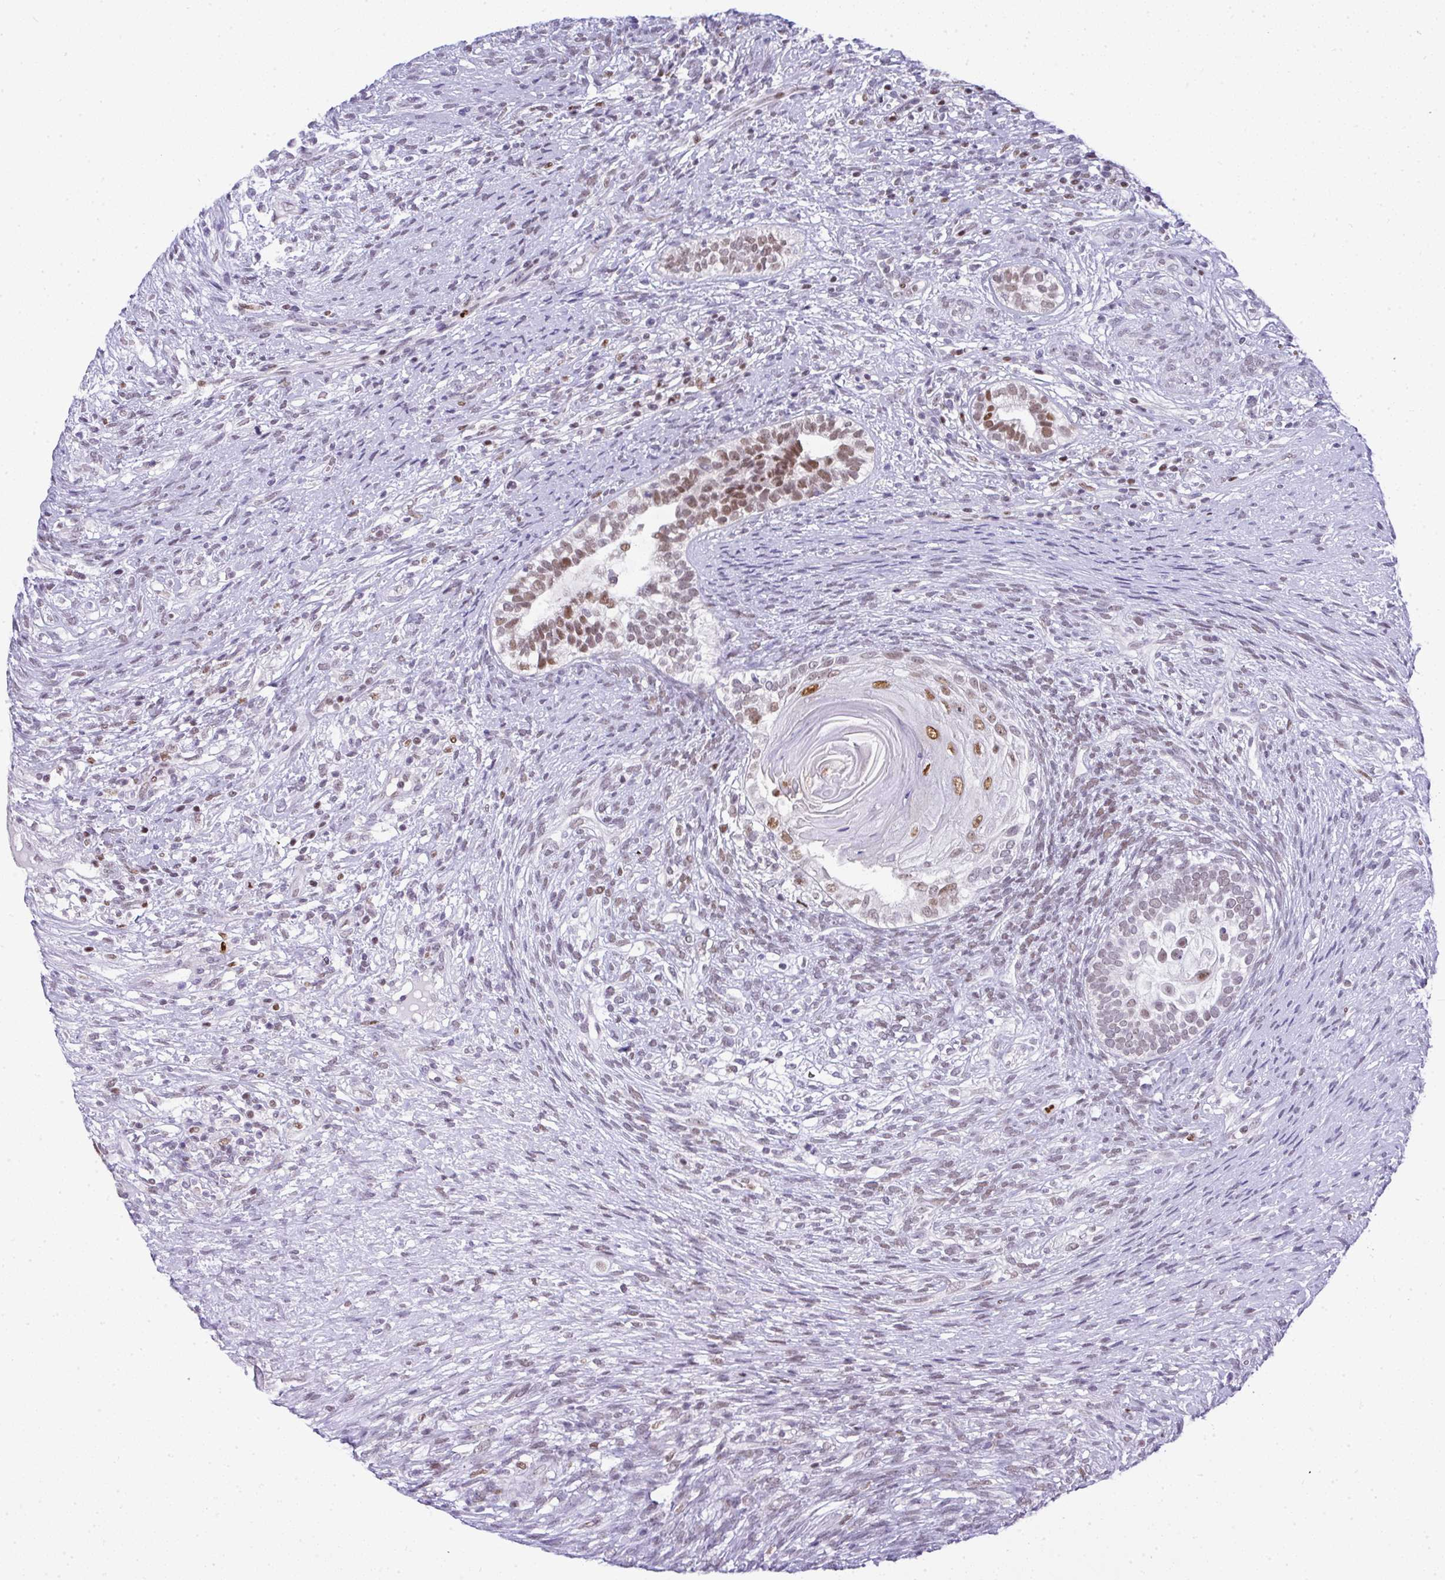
{"staining": {"intensity": "moderate", "quantity": "25%-75%", "location": "nuclear"}, "tissue": "testis cancer", "cell_type": "Tumor cells", "image_type": "cancer", "snomed": [{"axis": "morphology", "description": "Seminoma, NOS"}, {"axis": "morphology", "description": "Carcinoma, Embryonal, NOS"}, {"axis": "topography", "description": "Testis"}], "caption": "Protein expression analysis of testis cancer exhibits moderate nuclear positivity in approximately 25%-75% of tumor cells.", "gene": "BBX", "patient": {"sex": "male", "age": 41}}